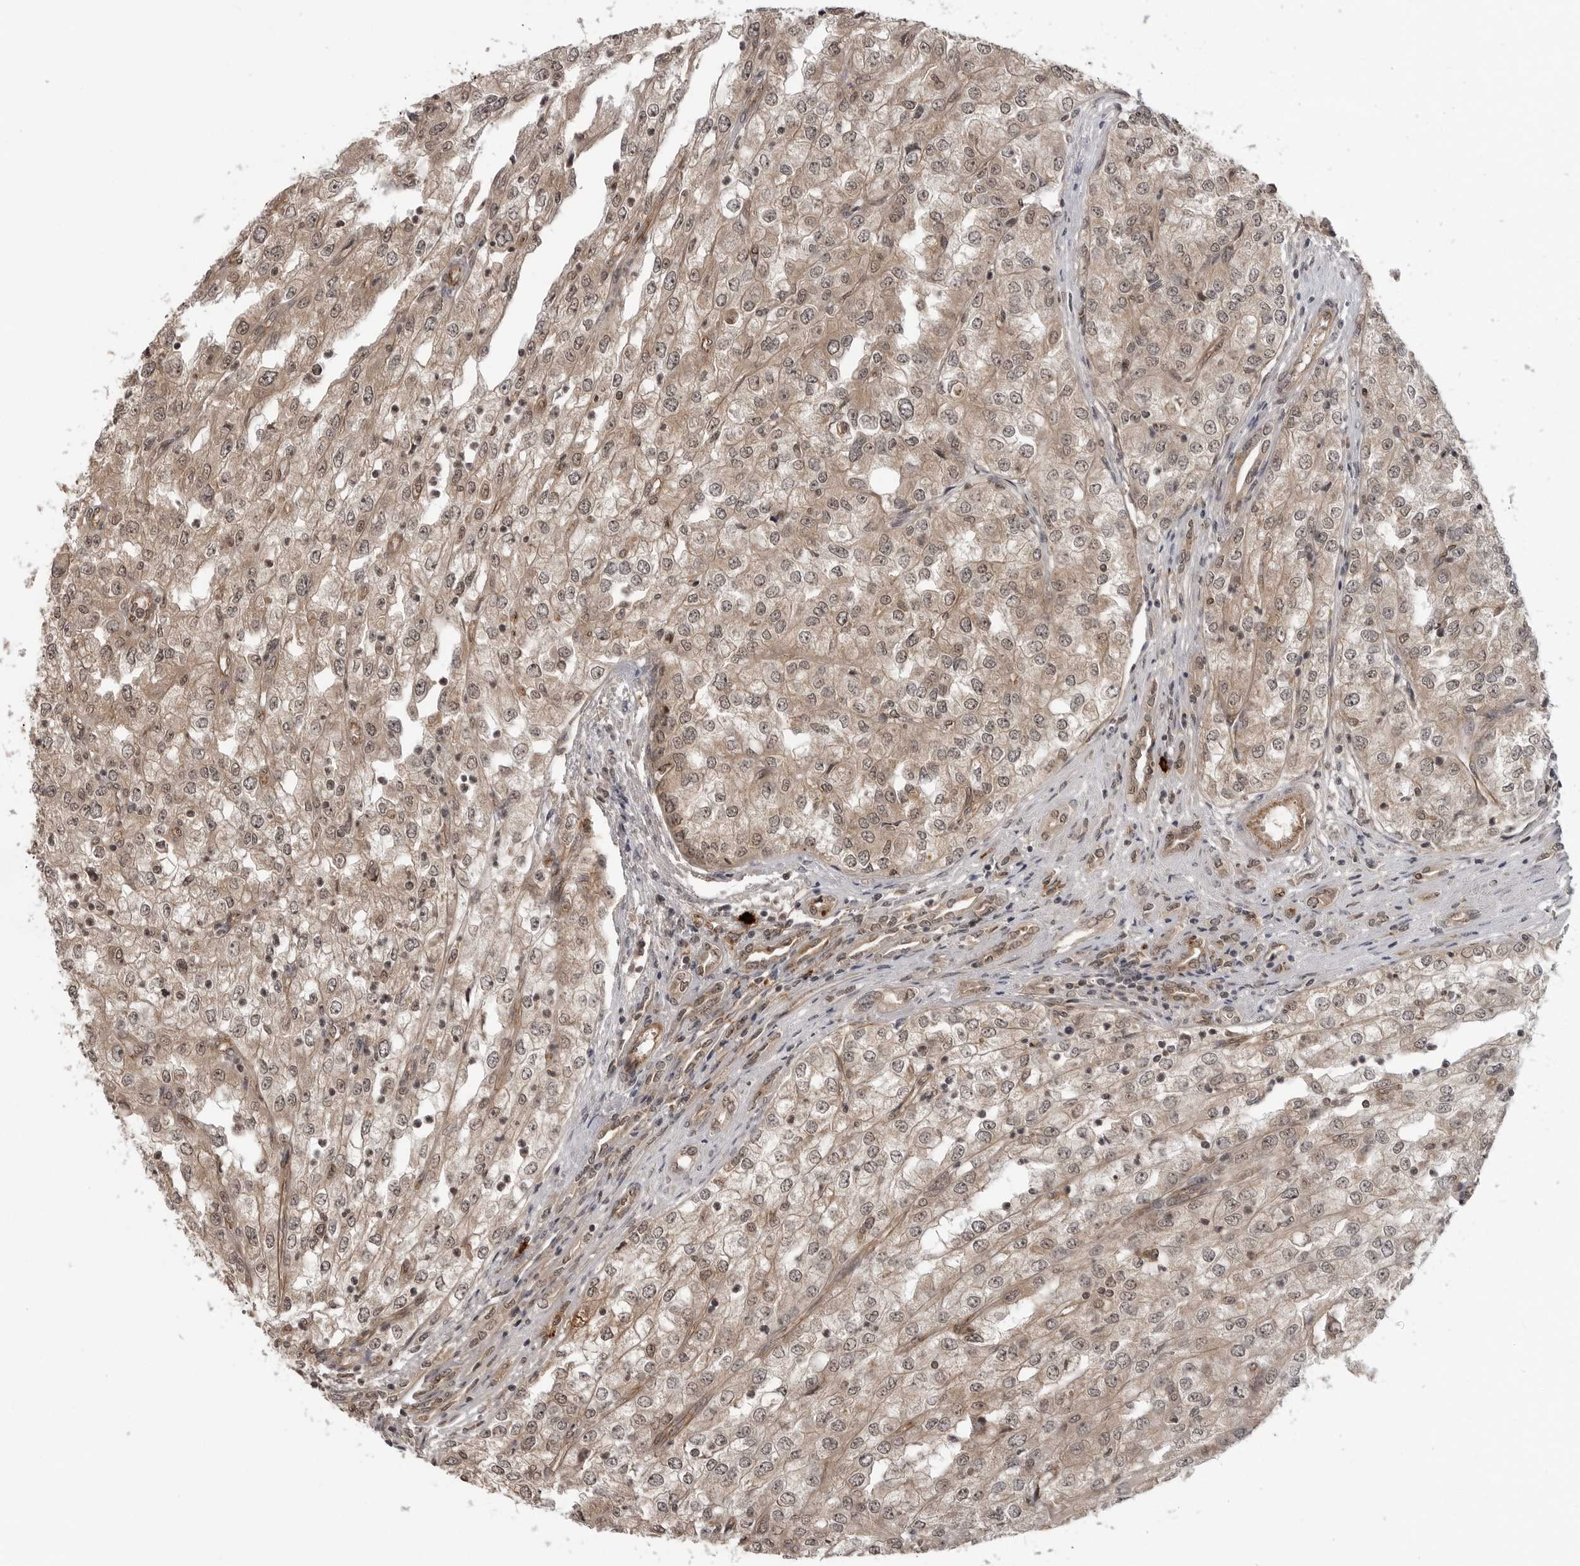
{"staining": {"intensity": "weak", "quantity": "25%-75%", "location": "cytoplasmic/membranous,nuclear"}, "tissue": "renal cancer", "cell_type": "Tumor cells", "image_type": "cancer", "snomed": [{"axis": "morphology", "description": "Adenocarcinoma, NOS"}, {"axis": "topography", "description": "Kidney"}], "caption": "The image exhibits staining of renal adenocarcinoma, revealing weak cytoplasmic/membranous and nuclear protein positivity (brown color) within tumor cells. Using DAB (brown) and hematoxylin (blue) stains, captured at high magnification using brightfield microscopy.", "gene": "IL24", "patient": {"sex": "female", "age": 54}}